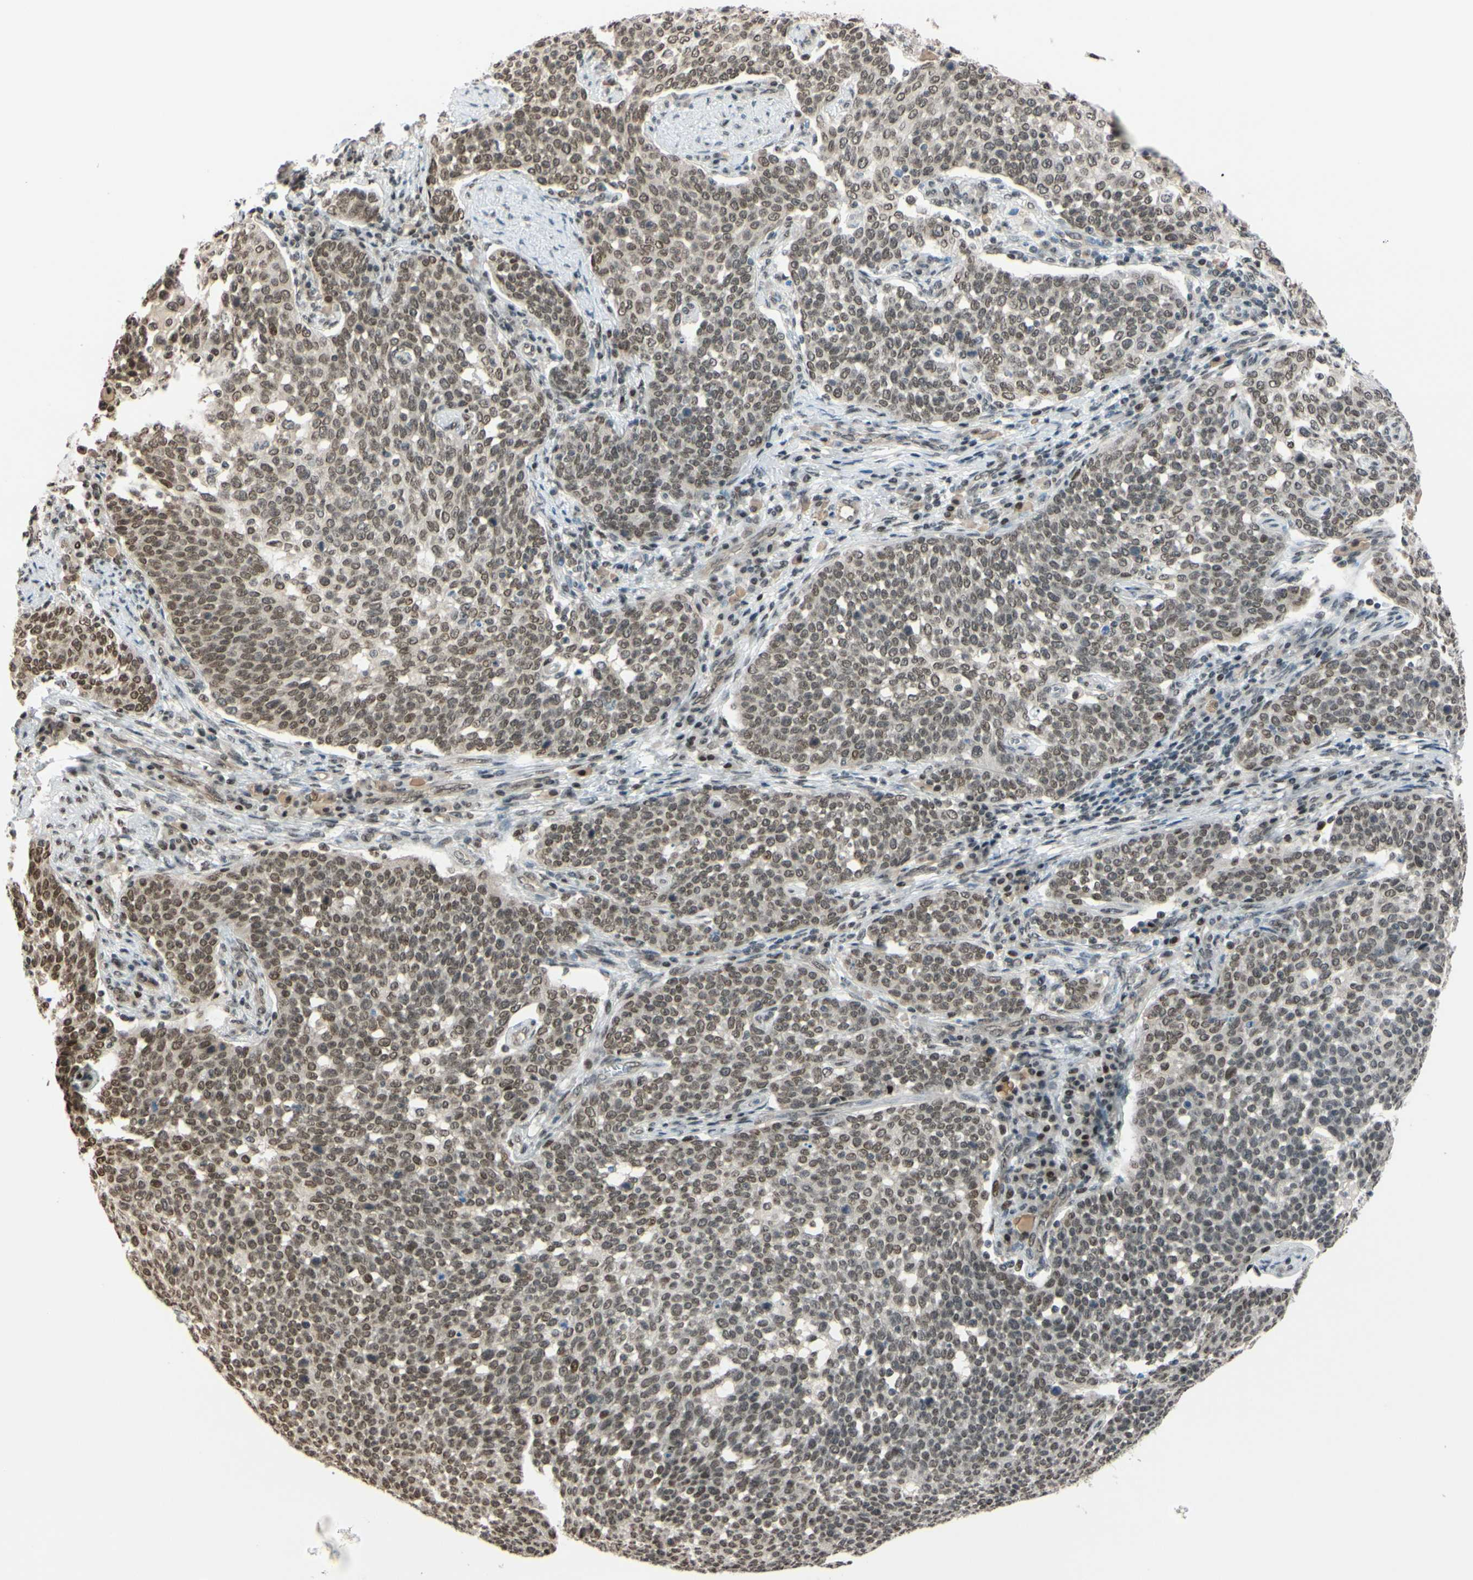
{"staining": {"intensity": "weak", "quantity": ">75%", "location": "nuclear"}, "tissue": "cervical cancer", "cell_type": "Tumor cells", "image_type": "cancer", "snomed": [{"axis": "morphology", "description": "Squamous cell carcinoma, NOS"}, {"axis": "topography", "description": "Cervix"}], "caption": "Human cervical cancer (squamous cell carcinoma) stained with a brown dye shows weak nuclear positive staining in about >75% of tumor cells.", "gene": "SUFU", "patient": {"sex": "female", "age": 34}}